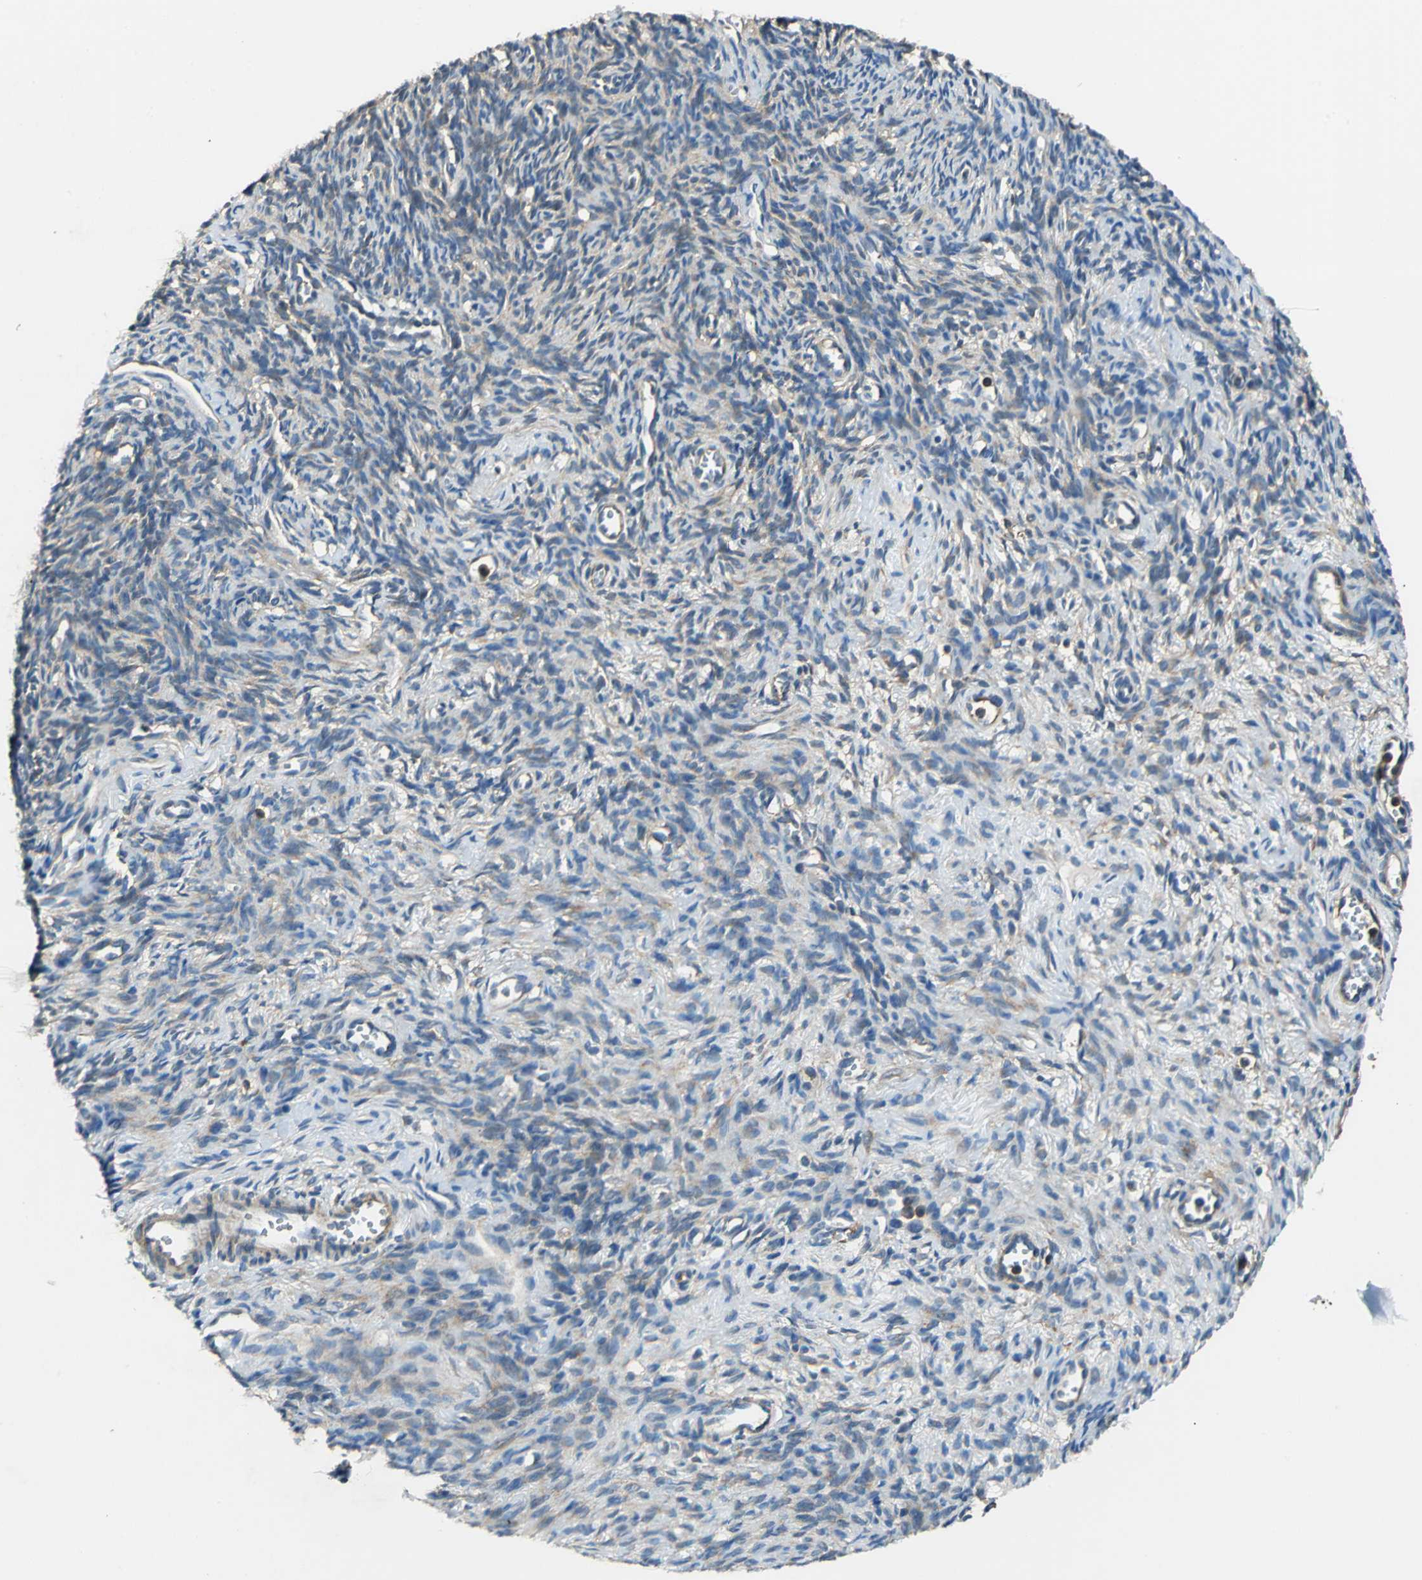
{"staining": {"intensity": "moderate", "quantity": "<25%", "location": "cytoplasmic/membranous"}, "tissue": "ovary", "cell_type": "Ovarian stroma cells", "image_type": "normal", "snomed": [{"axis": "morphology", "description": "Normal tissue, NOS"}, {"axis": "topography", "description": "Ovary"}], "caption": "Unremarkable ovary displays moderate cytoplasmic/membranous staining in approximately <25% of ovarian stroma cells The protein of interest is shown in brown color, while the nuclei are stained blue..", "gene": "PARVA", "patient": {"sex": "female", "age": 33}}